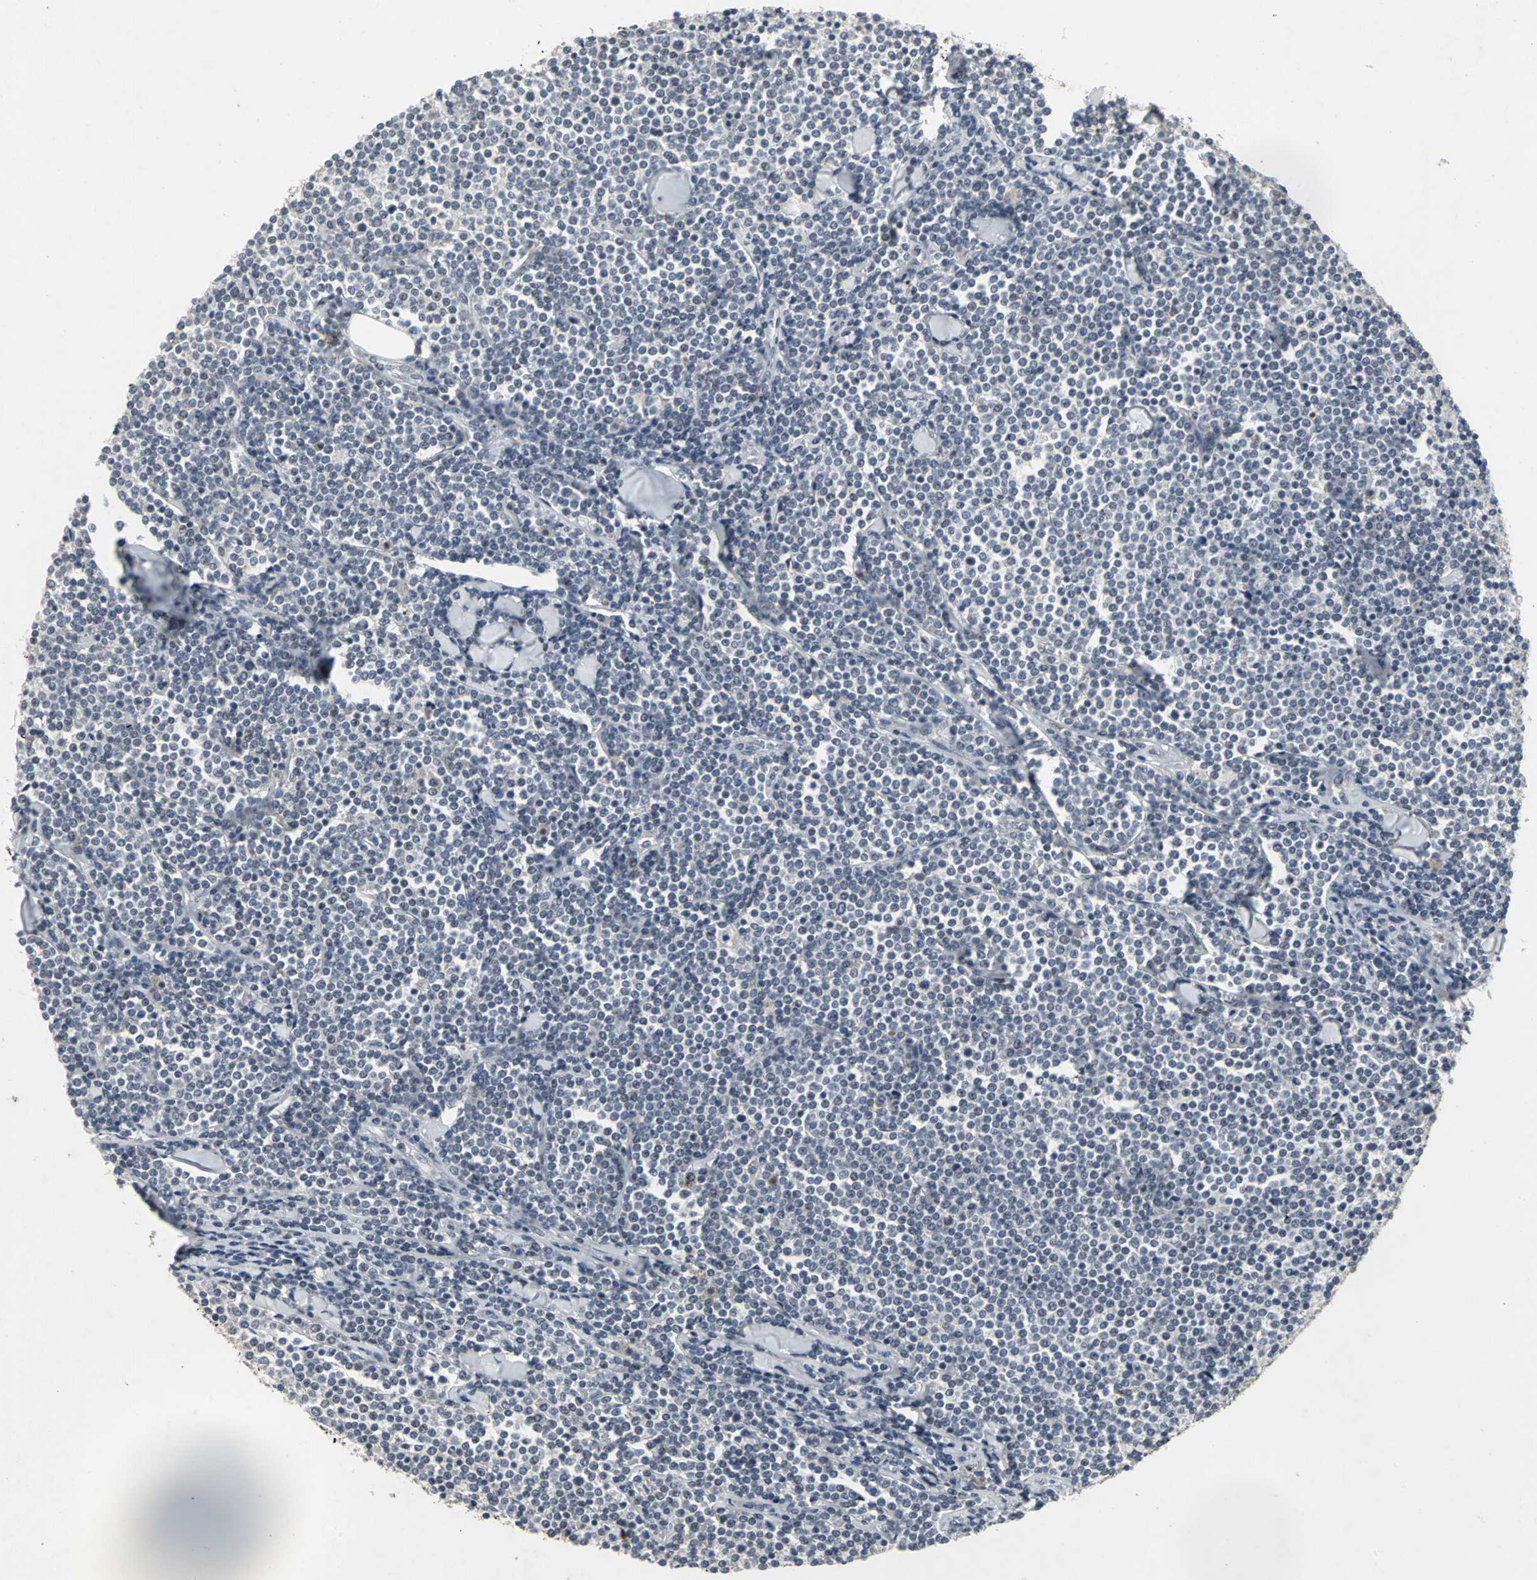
{"staining": {"intensity": "negative", "quantity": "none", "location": "none"}, "tissue": "lymphoma", "cell_type": "Tumor cells", "image_type": "cancer", "snomed": [{"axis": "morphology", "description": "Malignant lymphoma, non-Hodgkin's type, Low grade"}, {"axis": "topography", "description": "Soft tissue"}], "caption": "IHC of lymphoma demonstrates no positivity in tumor cells.", "gene": "BMP4", "patient": {"sex": "male", "age": 92}}